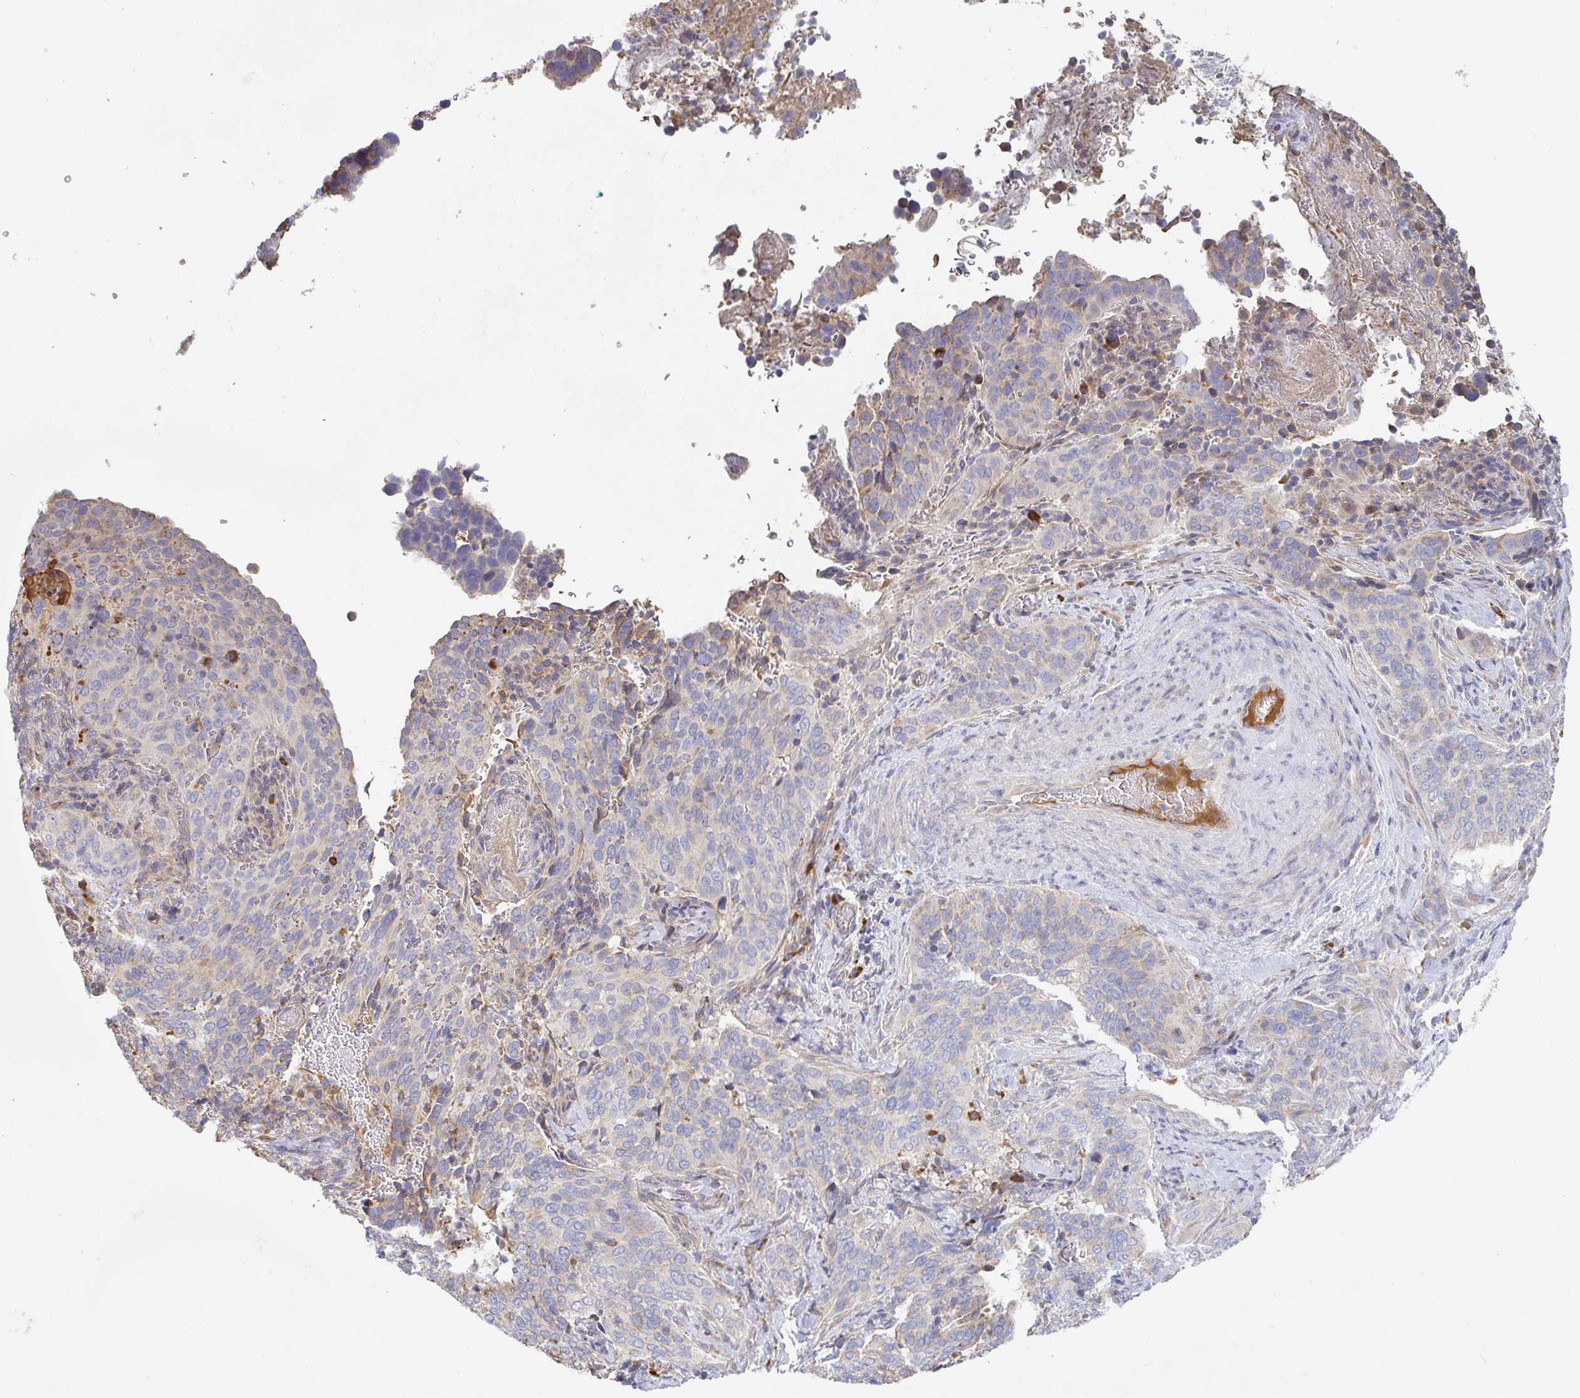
{"staining": {"intensity": "negative", "quantity": "none", "location": "none"}, "tissue": "cervical cancer", "cell_type": "Tumor cells", "image_type": "cancer", "snomed": [{"axis": "morphology", "description": "Squamous cell carcinoma, NOS"}, {"axis": "topography", "description": "Cervix"}], "caption": "IHC photomicrograph of neoplastic tissue: squamous cell carcinoma (cervical) stained with DAB (3,3'-diaminobenzidine) displays no significant protein positivity in tumor cells.", "gene": "IRAK2", "patient": {"sex": "female", "age": 38}}